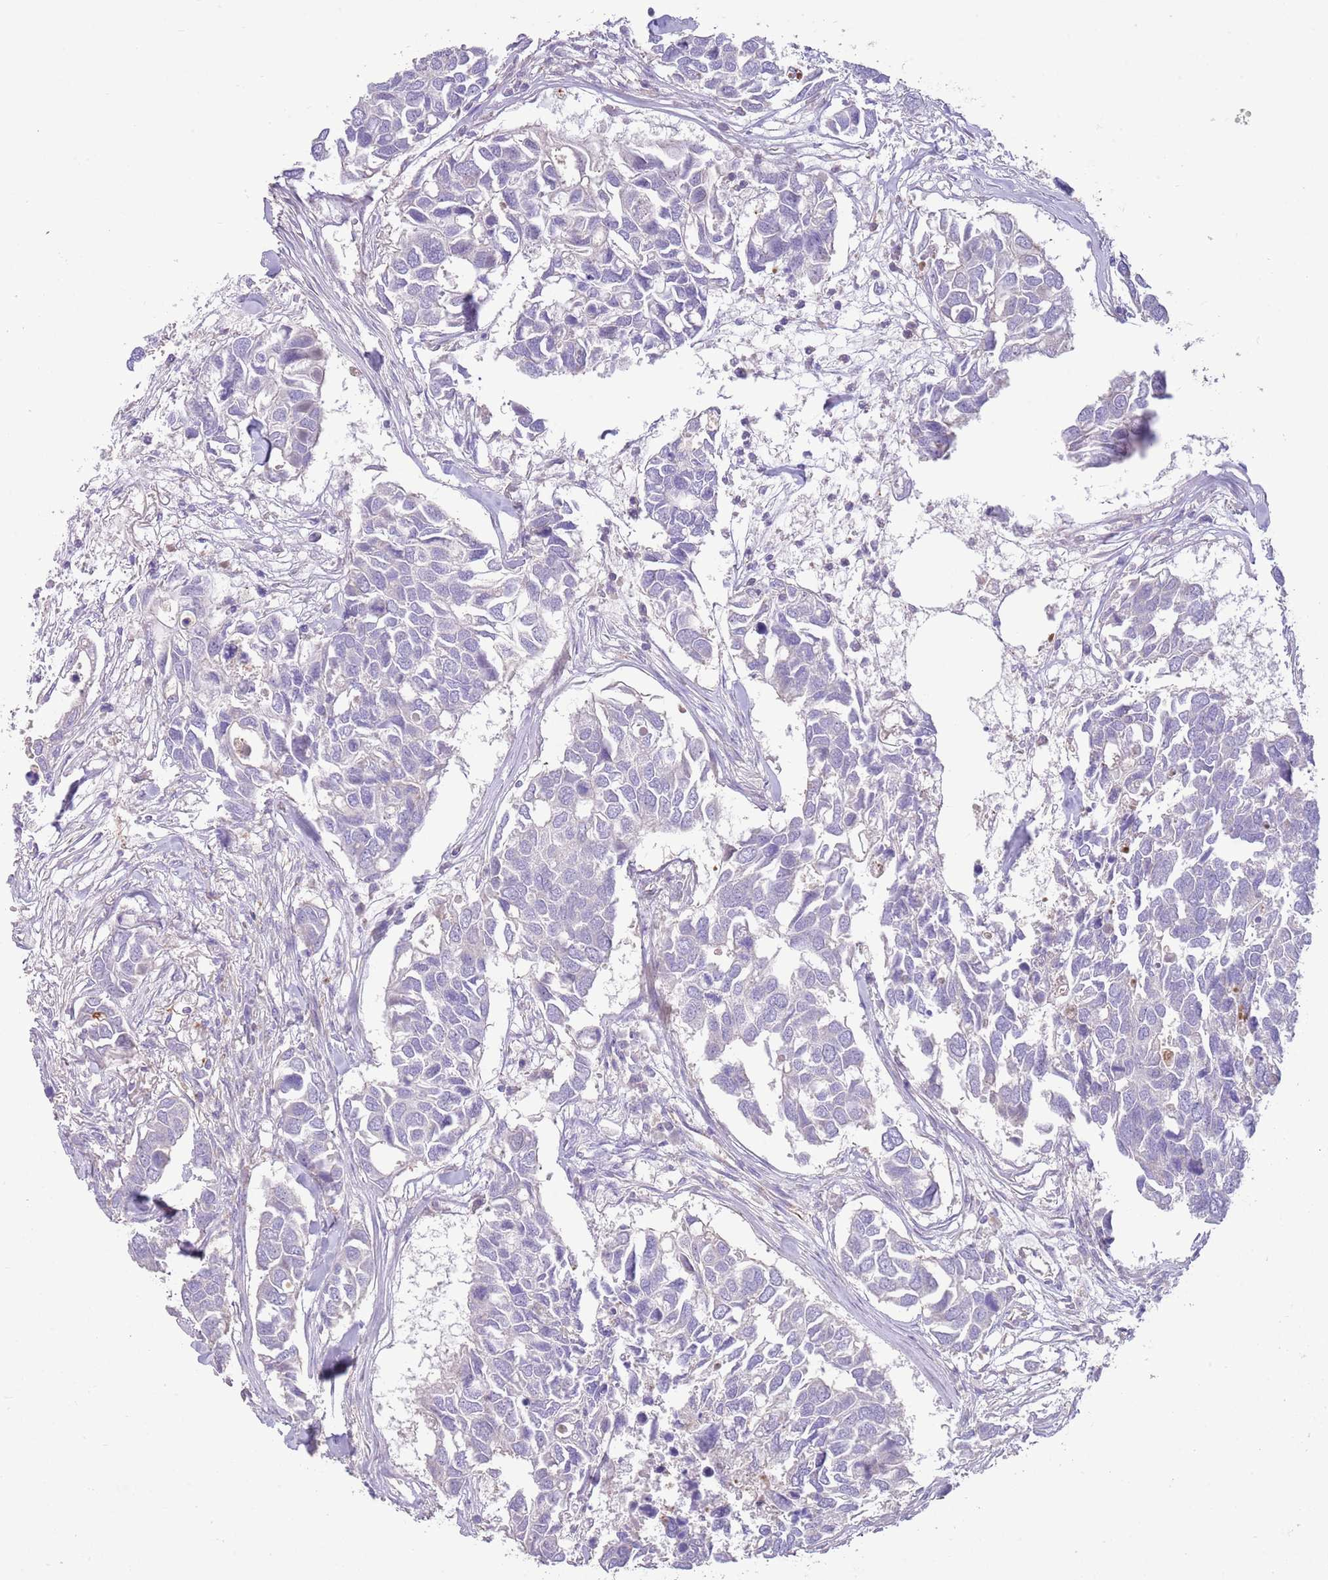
{"staining": {"intensity": "negative", "quantity": "none", "location": "none"}, "tissue": "breast cancer", "cell_type": "Tumor cells", "image_type": "cancer", "snomed": [{"axis": "morphology", "description": "Duct carcinoma"}, {"axis": "topography", "description": "Breast"}], "caption": "A histopathology image of breast cancer (infiltrating ductal carcinoma) stained for a protein demonstrates no brown staining in tumor cells.", "gene": "SFTPA1", "patient": {"sex": "female", "age": 83}}